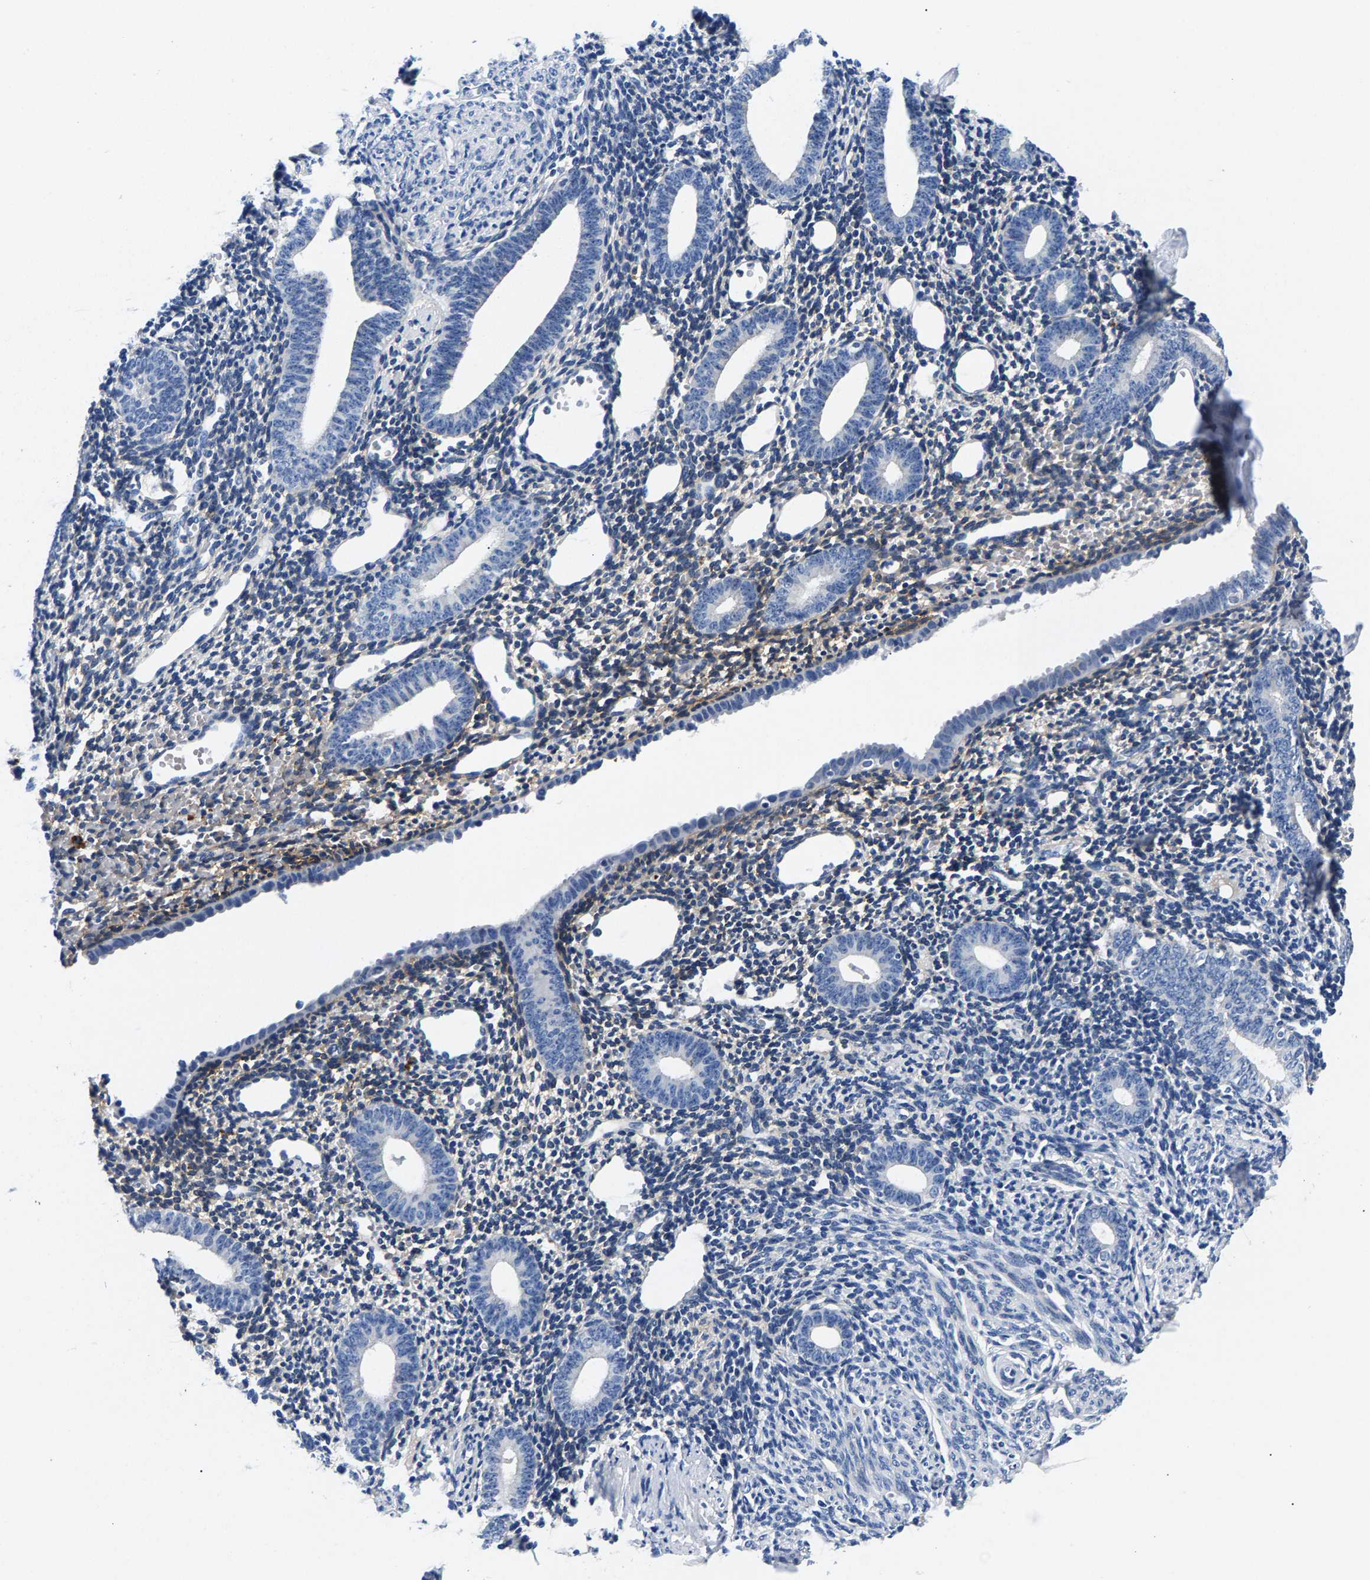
{"staining": {"intensity": "negative", "quantity": "none", "location": "none"}, "tissue": "endometrium", "cell_type": "Cells in endometrial stroma", "image_type": "normal", "snomed": [{"axis": "morphology", "description": "Normal tissue, NOS"}, {"axis": "topography", "description": "Endometrium"}], "caption": "An immunohistochemistry image of unremarkable endometrium is shown. There is no staining in cells in endometrial stroma of endometrium. Nuclei are stained in blue.", "gene": "P2RY4", "patient": {"sex": "female", "age": 50}}